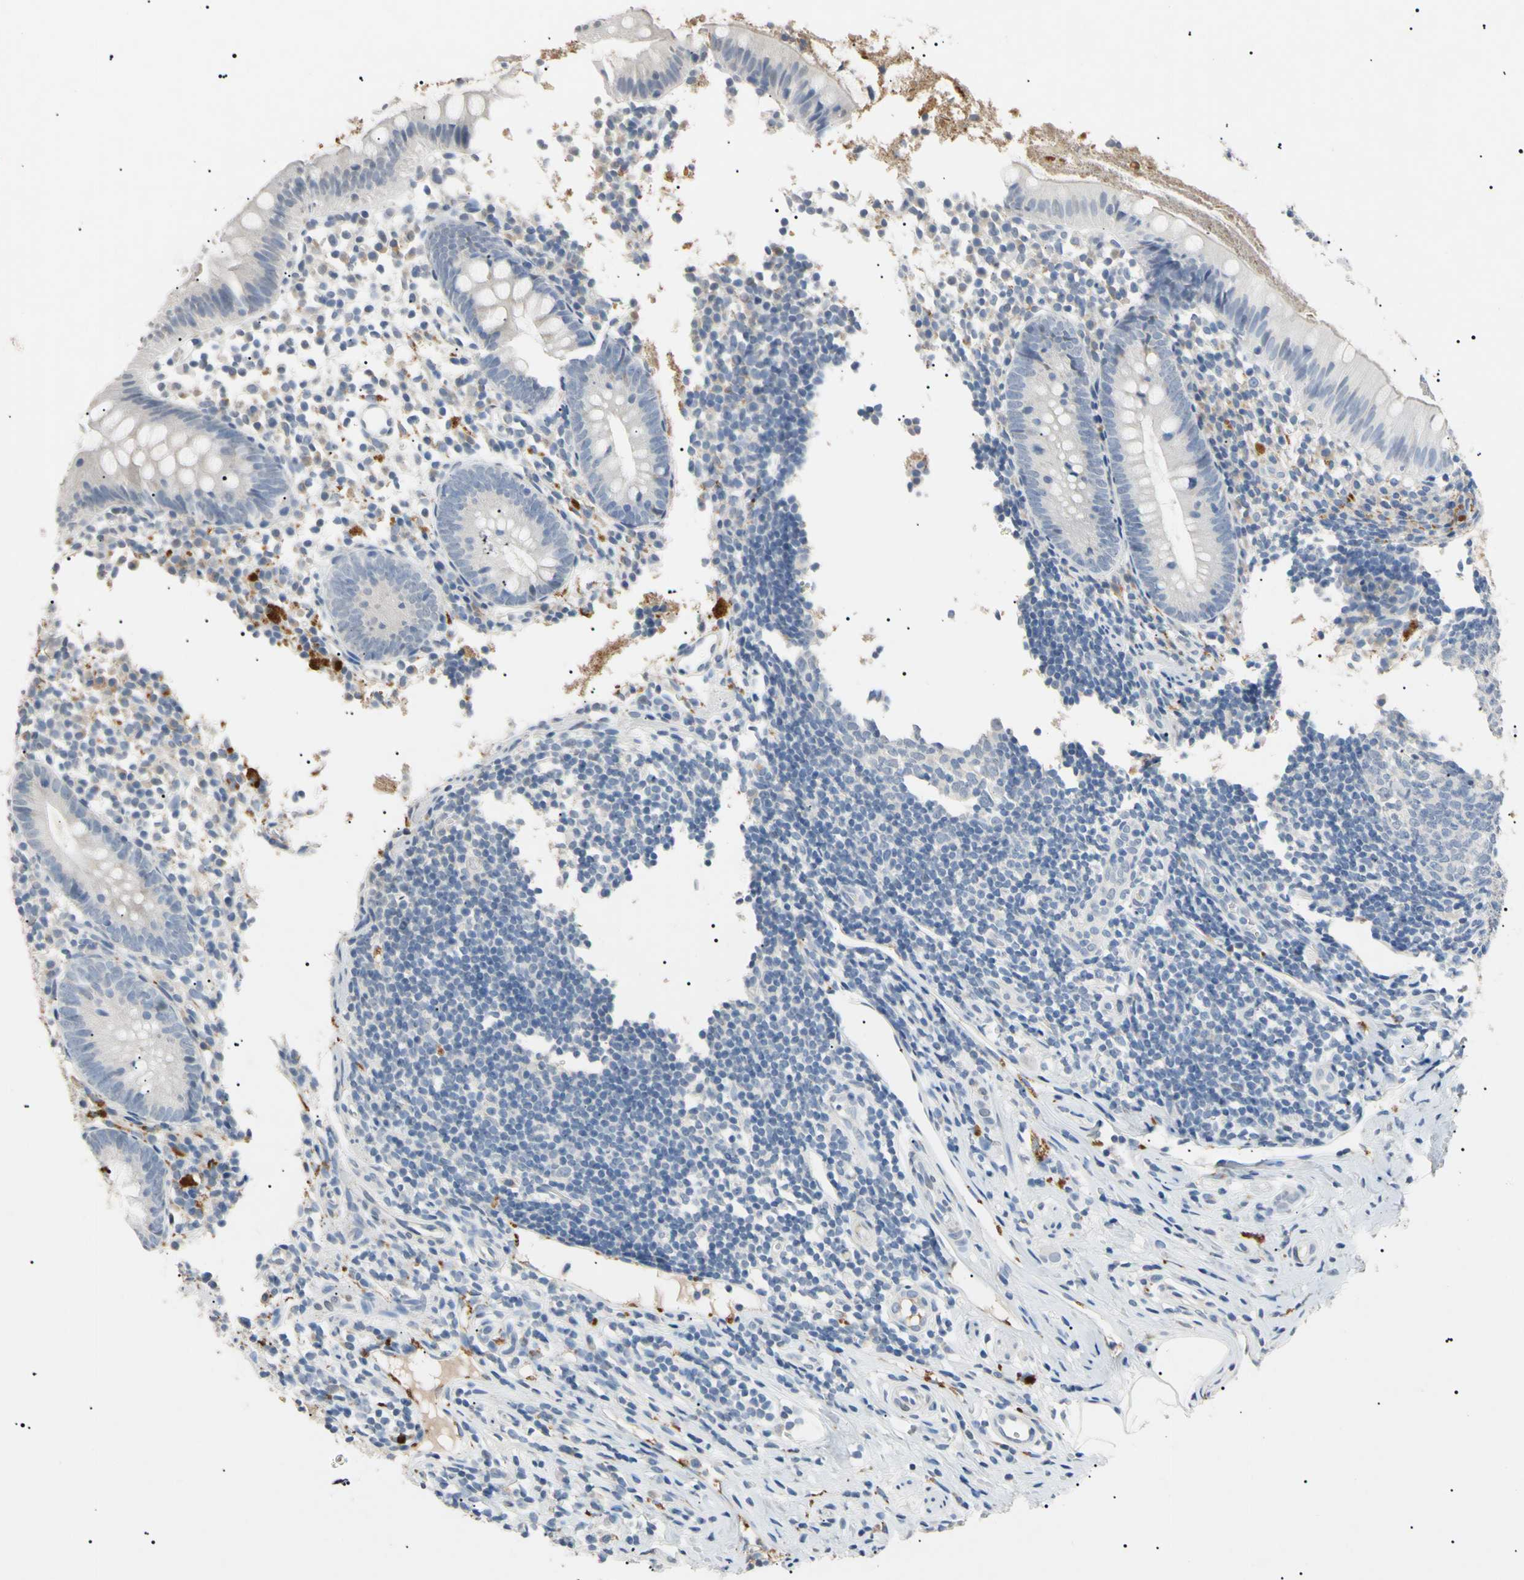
{"staining": {"intensity": "negative", "quantity": "none", "location": "none"}, "tissue": "appendix", "cell_type": "Glandular cells", "image_type": "normal", "snomed": [{"axis": "morphology", "description": "Normal tissue, NOS"}, {"axis": "topography", "description": "Appendix"}], "caption": "A high-resolution histopathology image shows immunohistochemistry staining of unremarkable appendix, which reveals no significant expression in glandular cells.", "gene": "CGB3", "patient": {"sex": "female", "age": 20}}